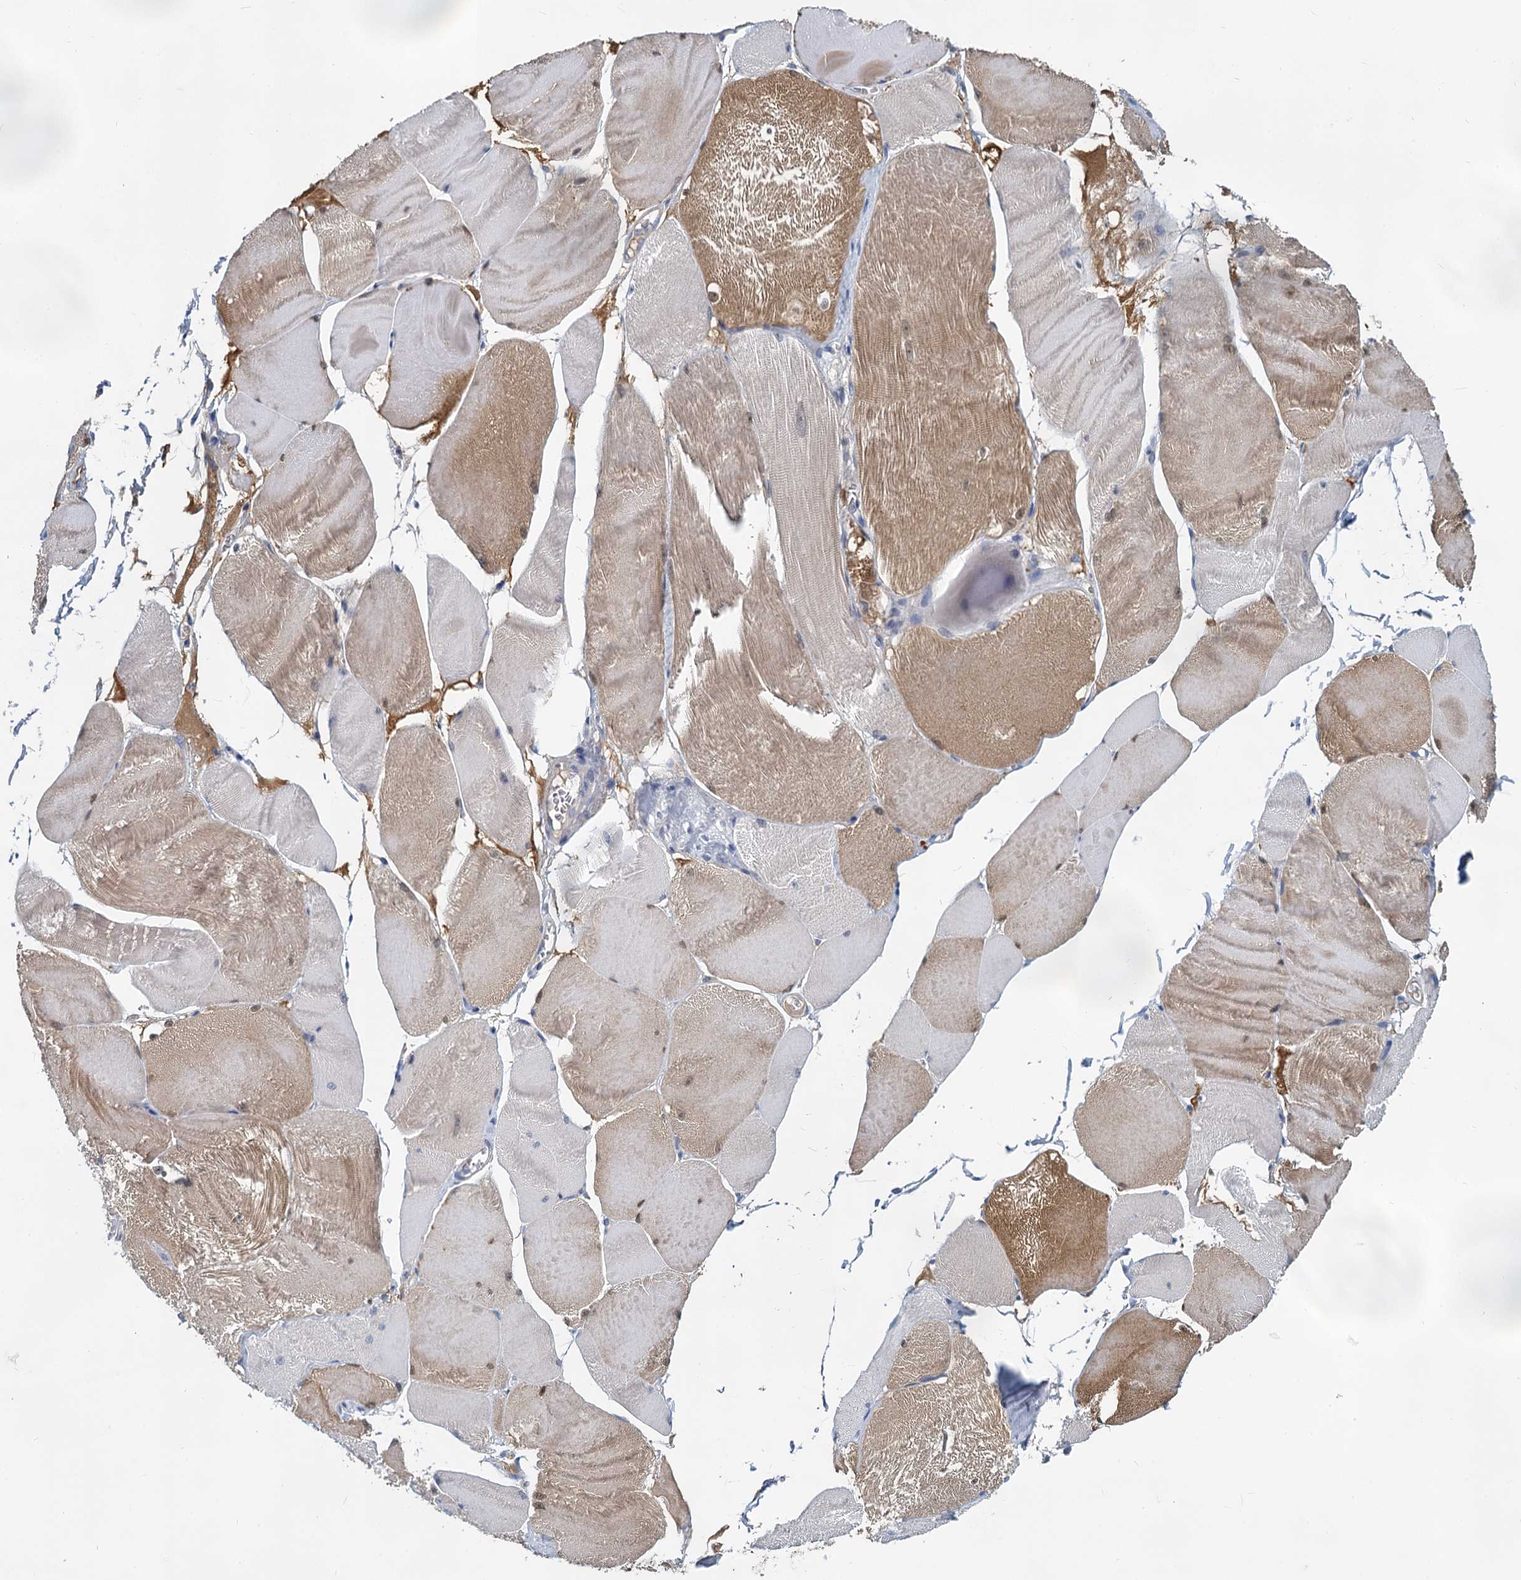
{"staining": {"intensity": "moderate", "quantity": "<25%", "location": "cytoplasmic/membranous"}, "tissue": "skeletal muscle", "cell_type": "Myocytes", "image_type": "normal", "snomed": [{"axis": "morphology", "description": "Normal tissue, NOS"}, {"axis": "morphology", "description": "Basal cell carcinoma"}, {"axis": "topography", "description": "Skeletal muscle"}], "caption": "Moderate cytoplasmic/membranous positivity is seen in about <25% of myocytes in benign skeletal muscle.", "gene": "GSTM3", "patient": {"sex": "female", "age": 64}}